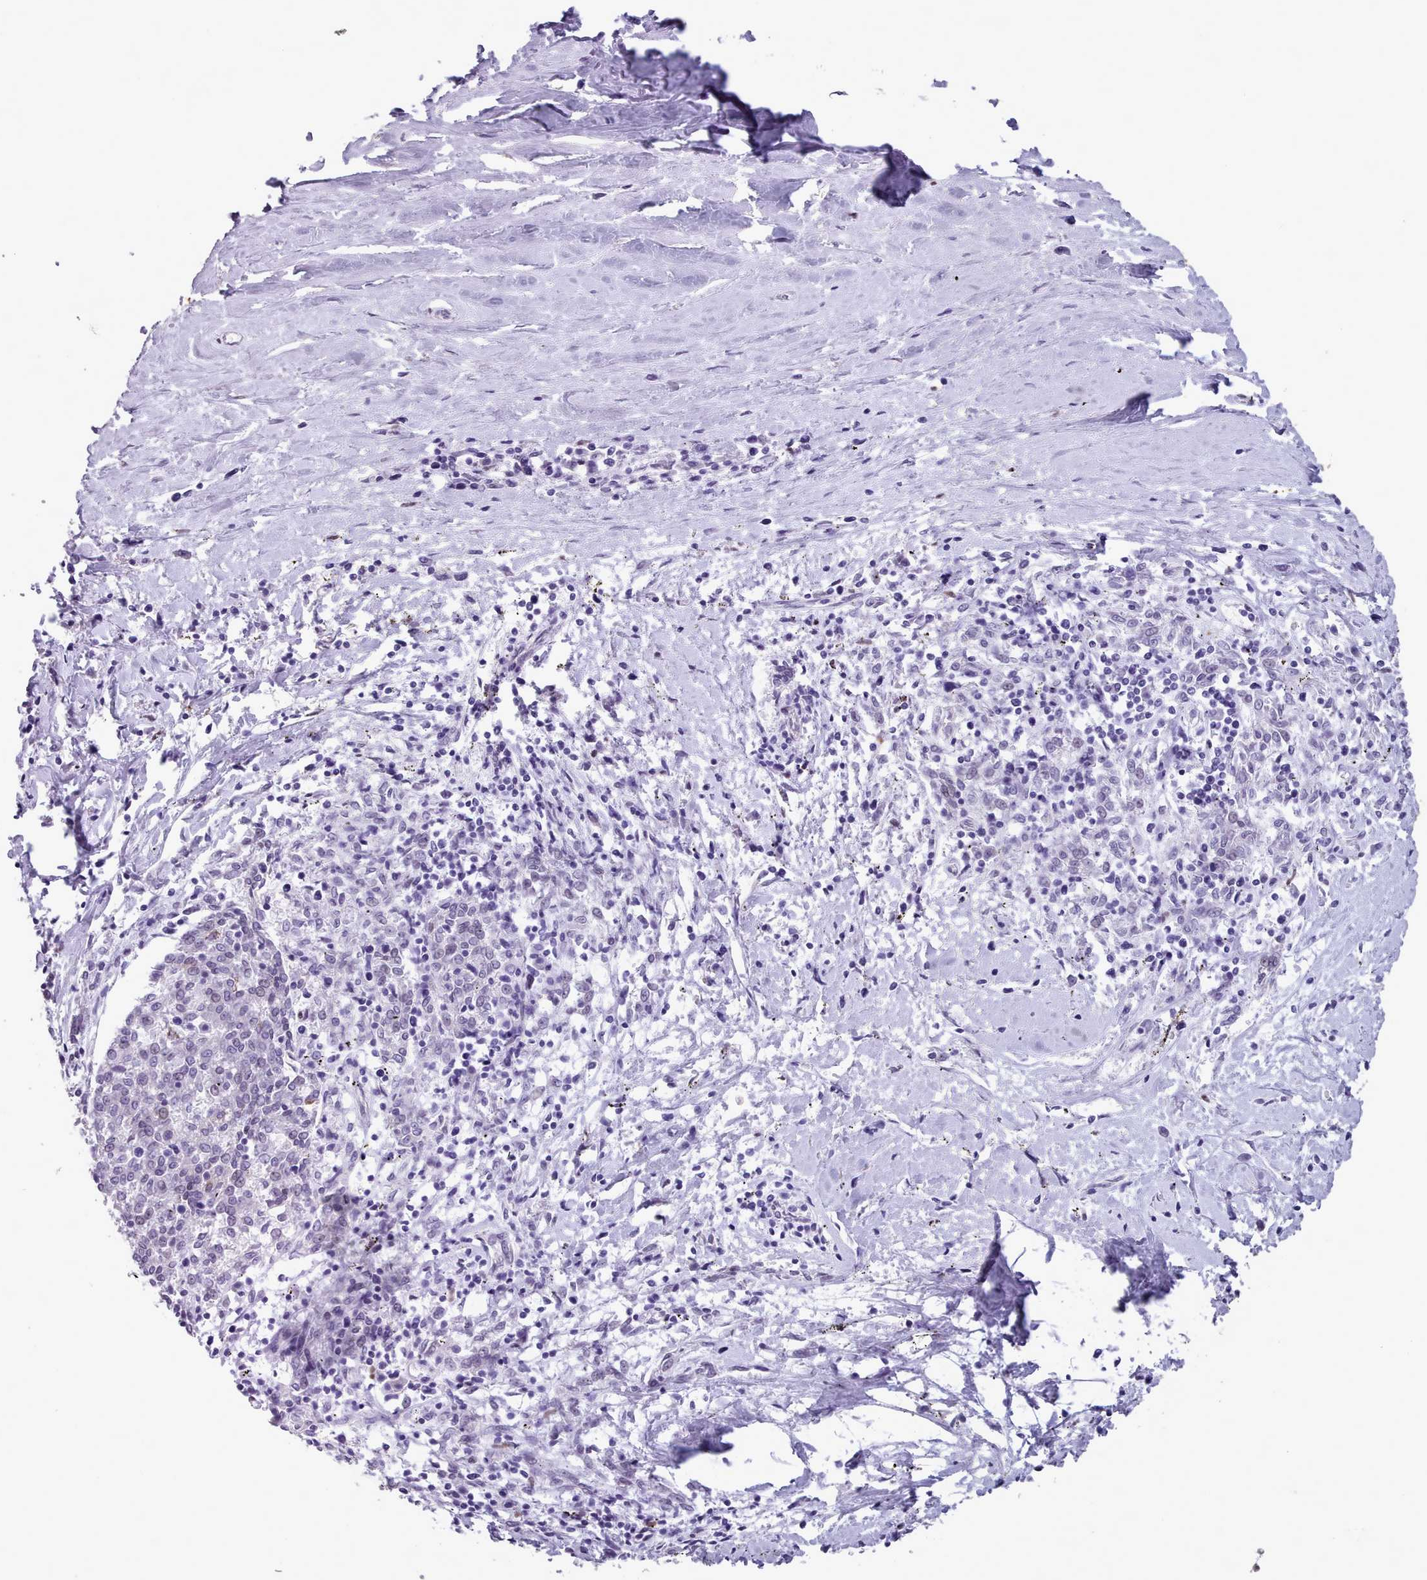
{"staining": {"intensity": "negative", "quantity": "none", "location": "none"}, "tissue": "melanoma", "cell_type": "Tumor cells", "image_type": "cancer", "snomed": [{"axis": "morphology", "description": "Malignant melanoma, NOS"}, {"axis": "topography", "description": "Skin"}], "caption": "This is an immunohistochemistry (IHC) micrograph of melanoma. There is no positivity in tumor cells.", "gene": "KCNT2", "patient": {"sex": "female", "age": 72}}